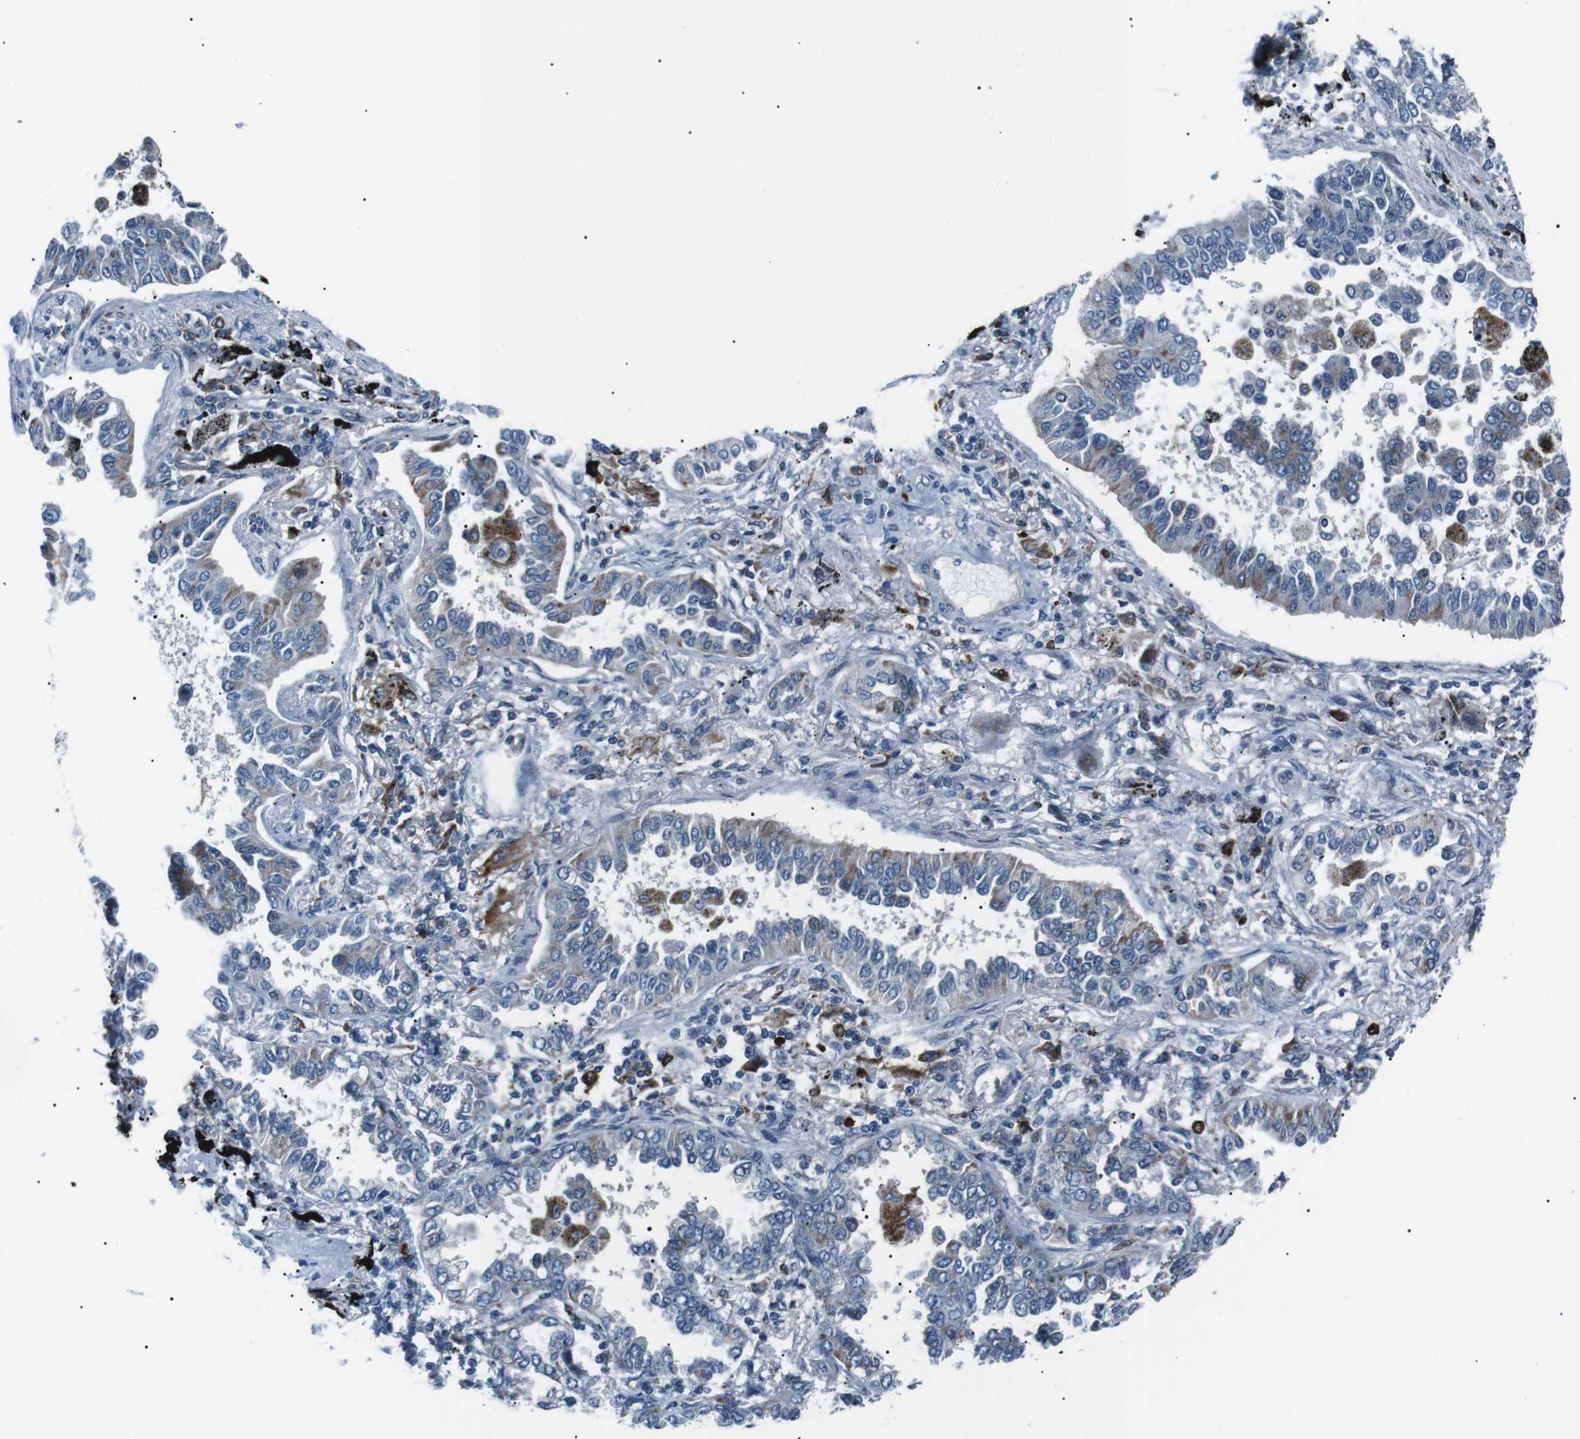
{"staining": {"intensity": "moderate", "quantity": "<25%", "location": "cytoplasmic/membranous"}, "tissue": "lung cancer", "cell_type": "Tumor cells", "image_type": "cancer", "snomed": [{"axis": "morphology", "description": "Normal tissue, NOS"}, {"axis": "morphology", "description": "Adenocarcinoma, NOS"}, {"axis": "topography", "description": "Lung"}], "caption": "IHC photomicrograph of lung adenocarcinoma stained for a protein (brown), which displays low levels of moderate cytoplasmic/membranous expression in approximately <25% of tumor cells.", "gene": "BLNK", "patient": {"sex": "male", "age": 59}}